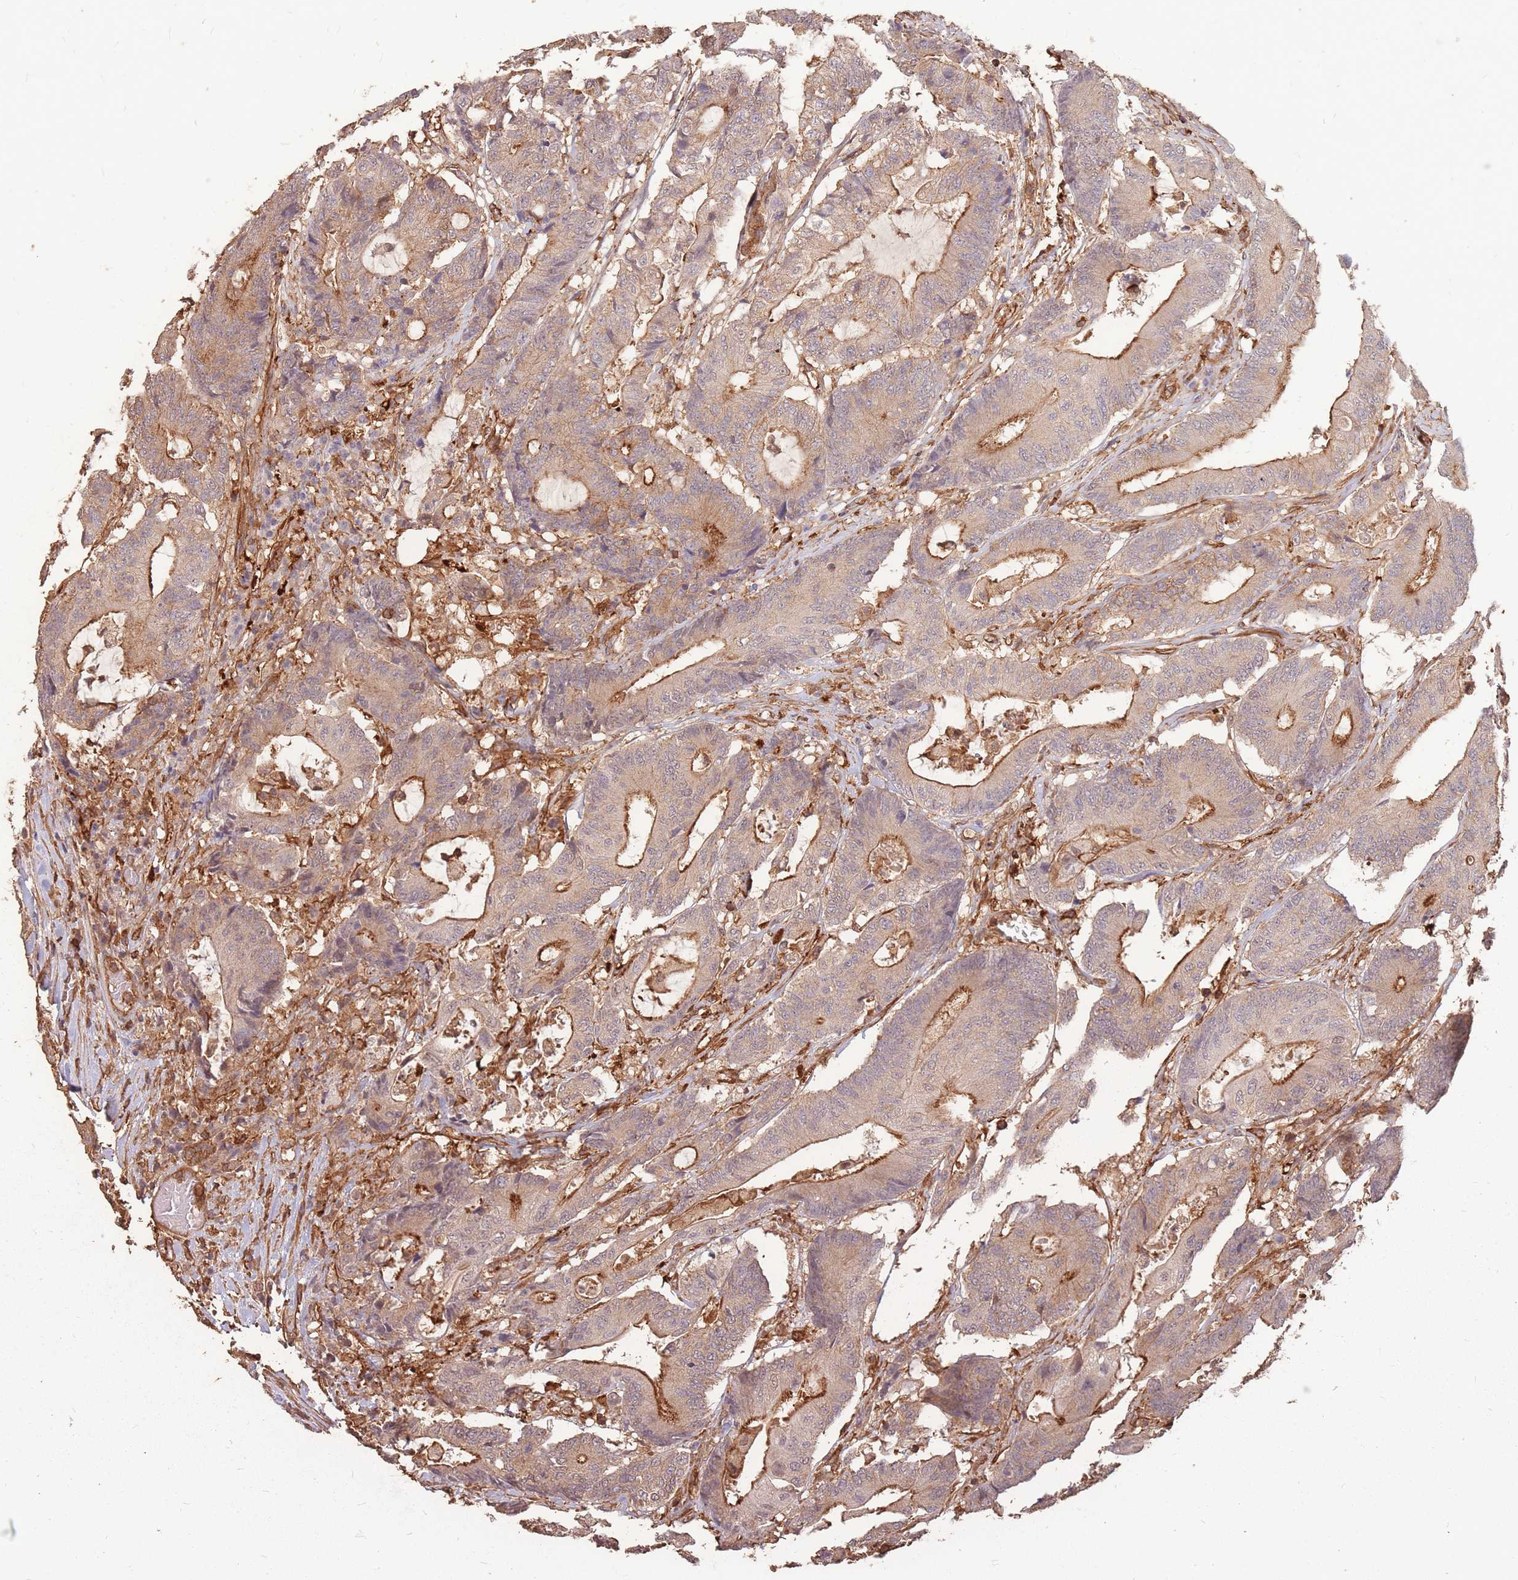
{"staining": {"intensity": "moderate", "quantity": ">75%", "location": "cytoplasmic/membranous"}, "tissue": "colorectal cancer", "cell_type": "Tumor cells", "image_type": "cancer", "snomed": [{"axis": "morphology", "description": "Adenocarcinoma, NOS"}, {"axis": "topography", "description": "Colon"}], "caption": "This is a micrograph of immunohistochemistry (IHC) staining of adenocarcinoma (colorectal), which shows moderate staining in the cytoplasmic/membranous of tumor cells.", "gene": "PLS3", "patient": {"sex": "female", "age": 84}}